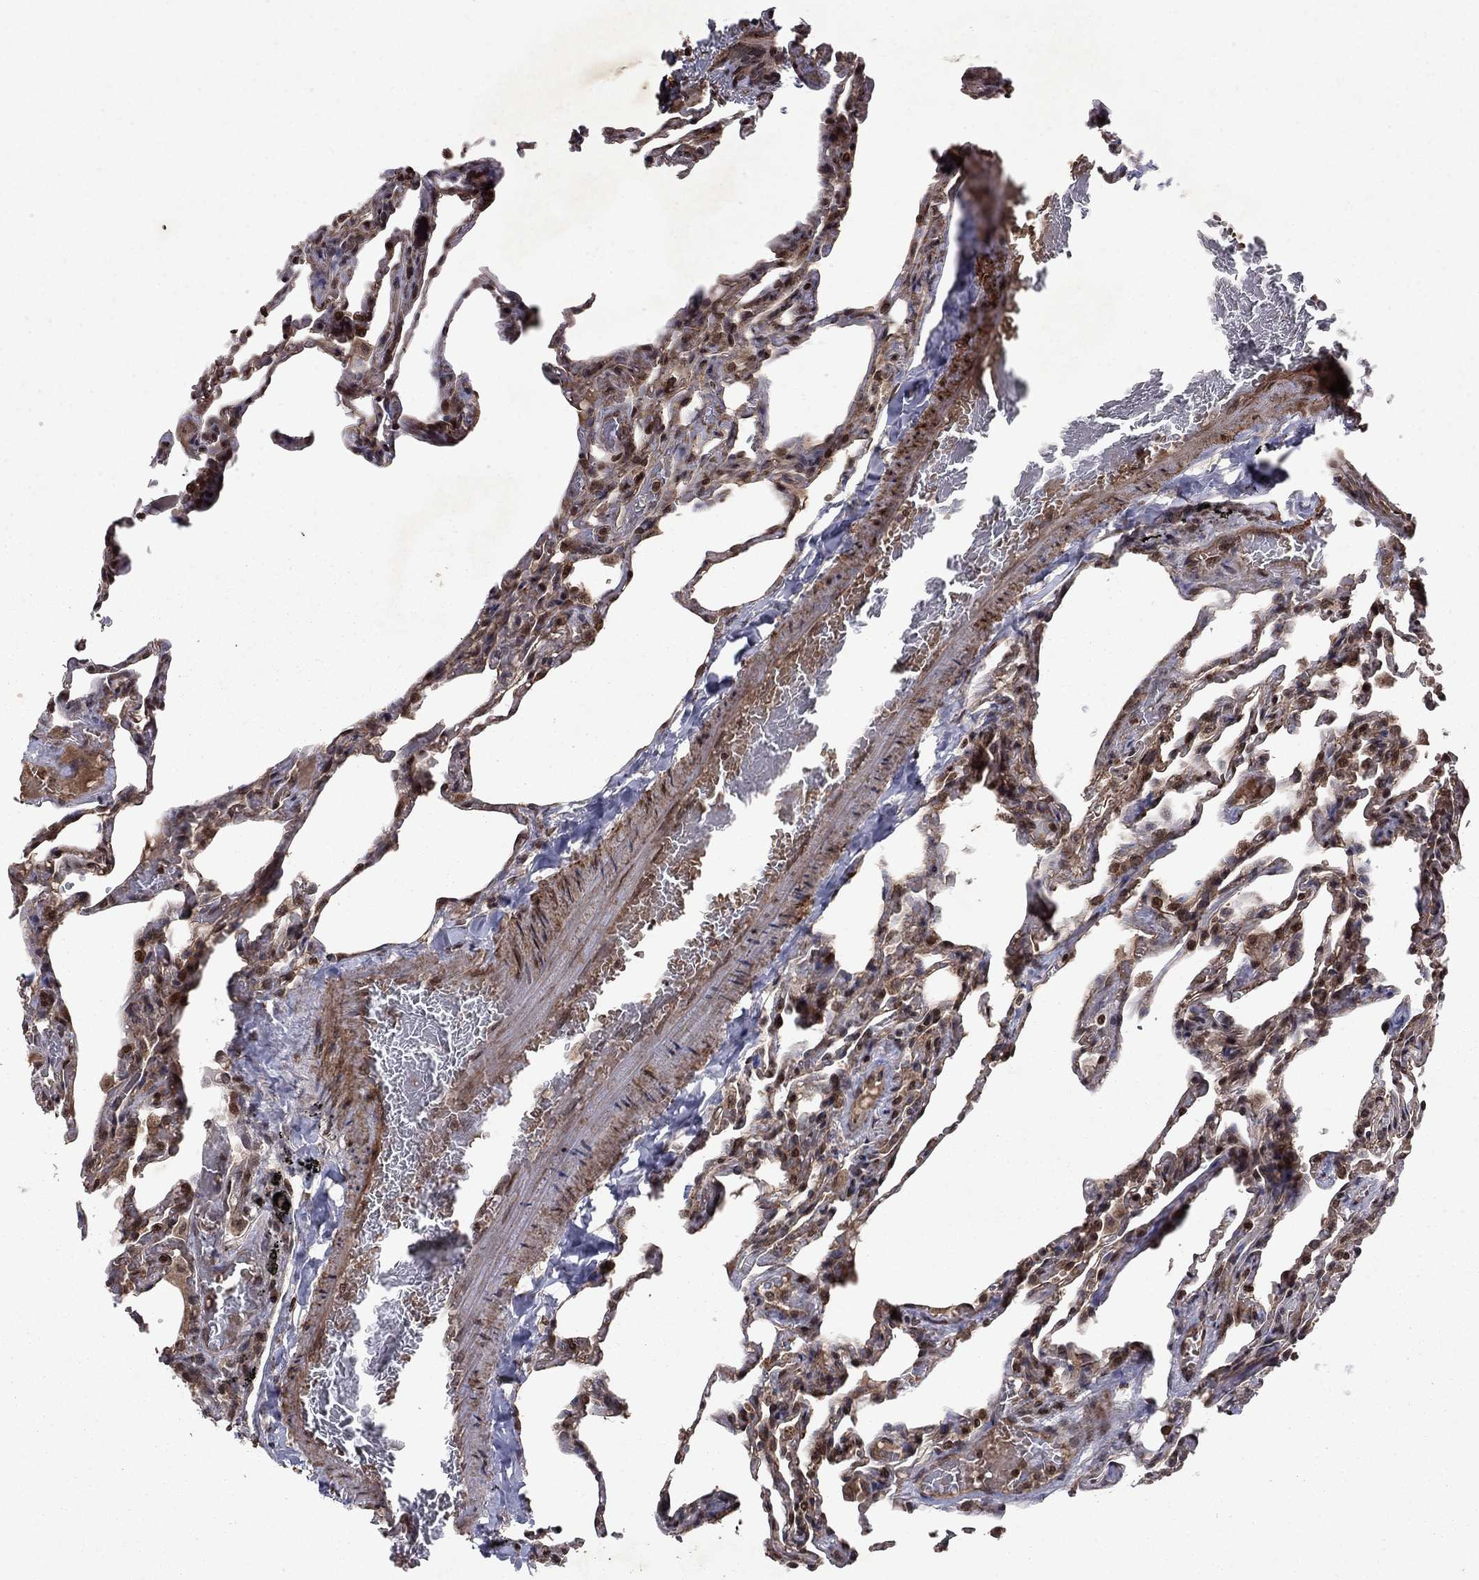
{"staining": {"intensity": "moderate", "quantity": "25%-75%", "location": "cytoplasmic/membranous,nuclear"}, "tissue": "lung", "cell_type": "Alveolar cells", "image_type": "normal", "snomed": [{"axis": "morphology", "description": "Normal tissue, NOS"}, {"axis": "topography", "description": "Lung"}], "caption": "Lung stained for a protein (brown) demonstrates moderate cytoplasmic/membranous,nuclear positive staining in approximately 25%-75% of alveolar cells.", "gene": "SORBS1", "patient": {"sex": "female", "age": 43}}